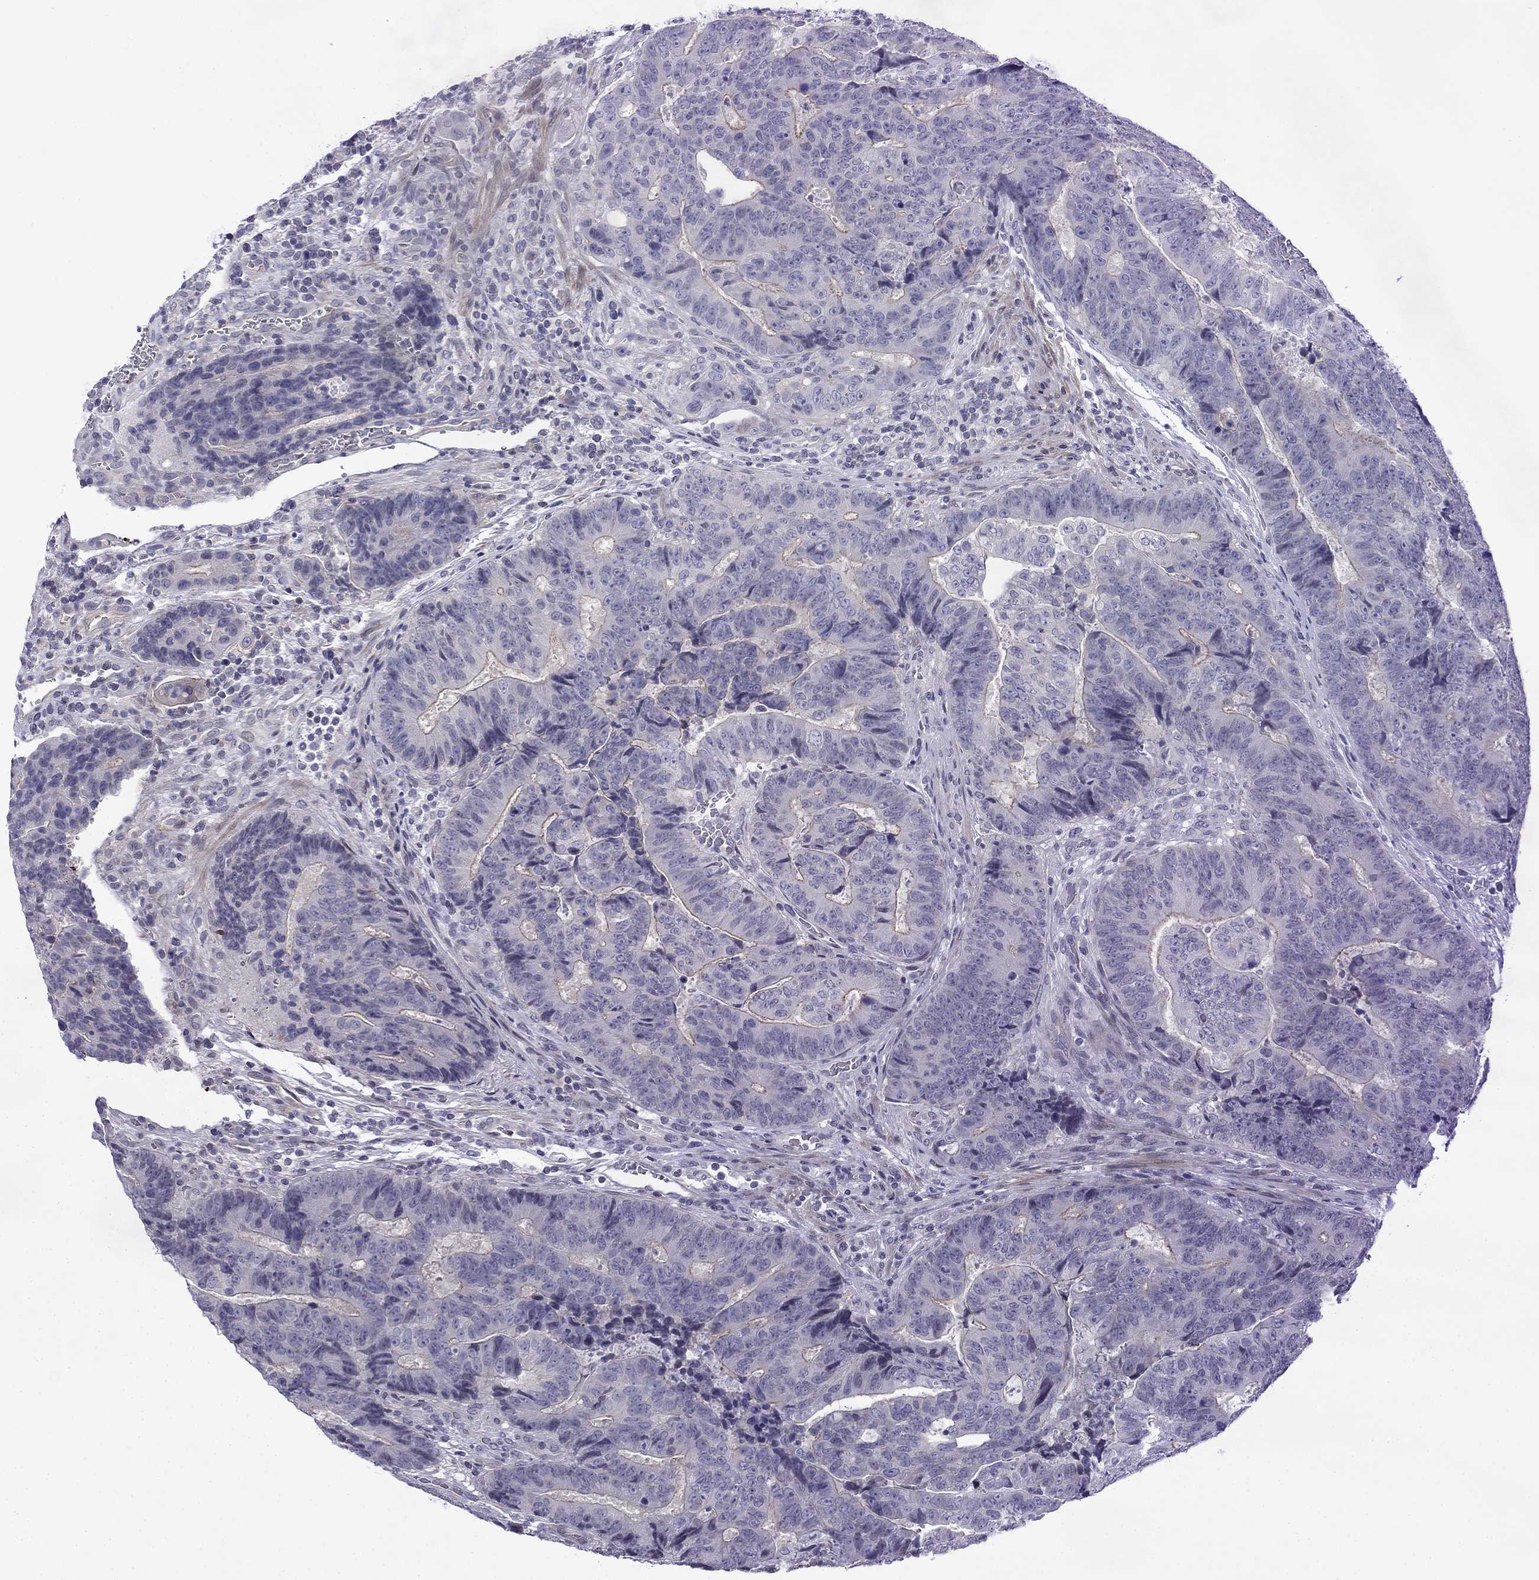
{"staining": {"intensity": "negative", "quantity": "none", "location": "none"}, "tissue": "colorectal cancer", "cell_type": "Tumor cells", "image_type": "cancer", "snomed": [{"axis": "morphology", "description": "Adenocarcinoma, NOS"}, {"axis": "topography", "description": "Colon"}], "caption": "IHC of human colorectal cancer (adenocarcinoma) demonstrates no expression in tumor cells.", "gene": "PRR18", "patient": {"sex": "female", "age": 48}}